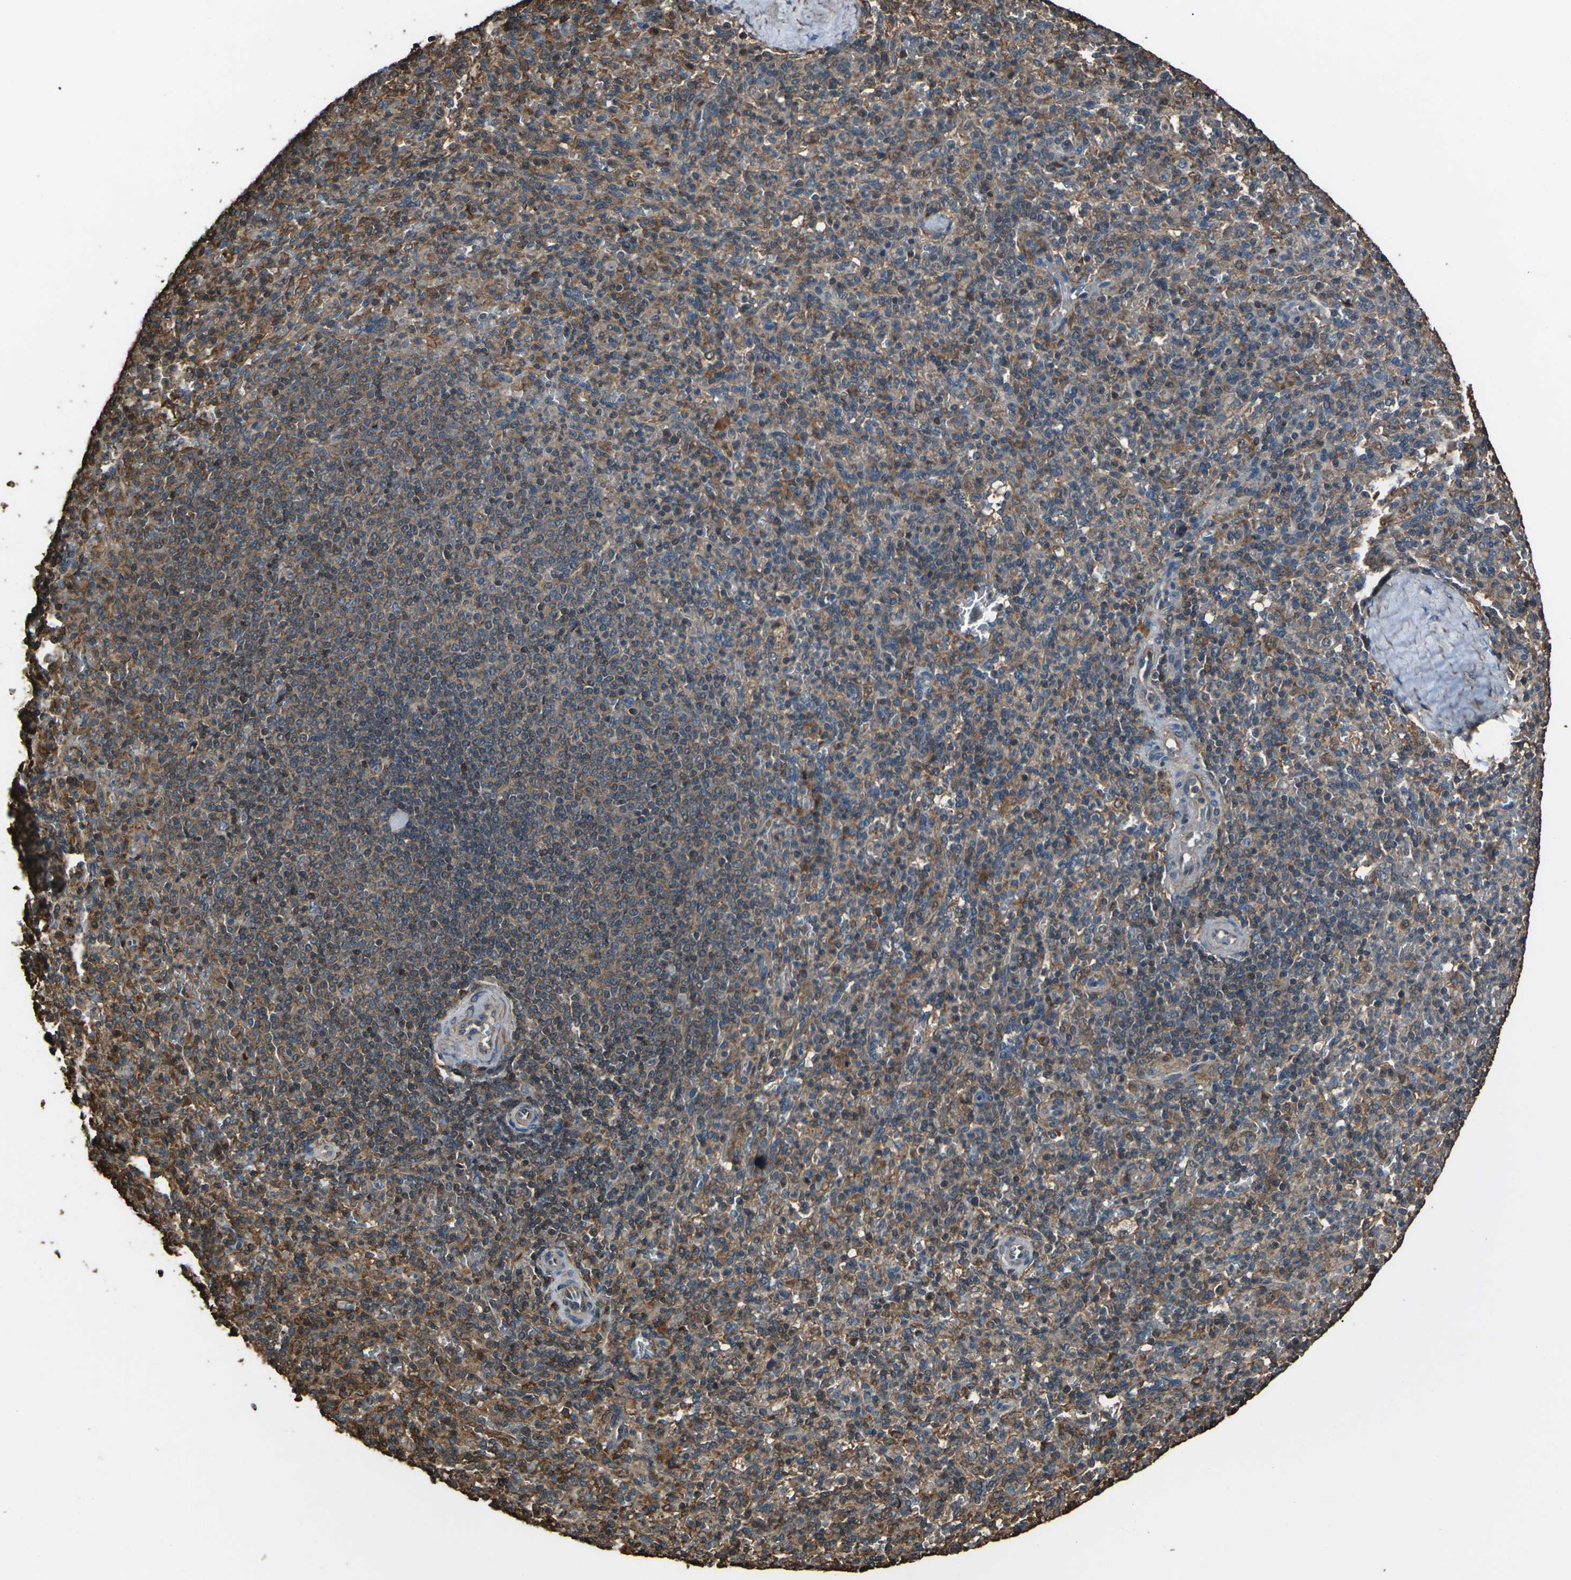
{"staining": {"intensity": "moderate", "quantity": "25%-75%", "location": "cytoplasmic/membranous"}, "tissue": "spleen", "cell_type": "Cells in red pulp", "image_type": "normal", "snomed": [{"axis": "morphology", "description": "Normal tissue, NOS"}, {"axis": "topography", "description": "Spleen"}], "caption": "This micrograph demonstrates immunohistochemistry staining of benign spleen, with medium moderate cytoplasmic/membranous staining in about 25%-75% of cells in red pulp.", "gene": "DHPS", "patient": {"sex": "male", "age": 36}}